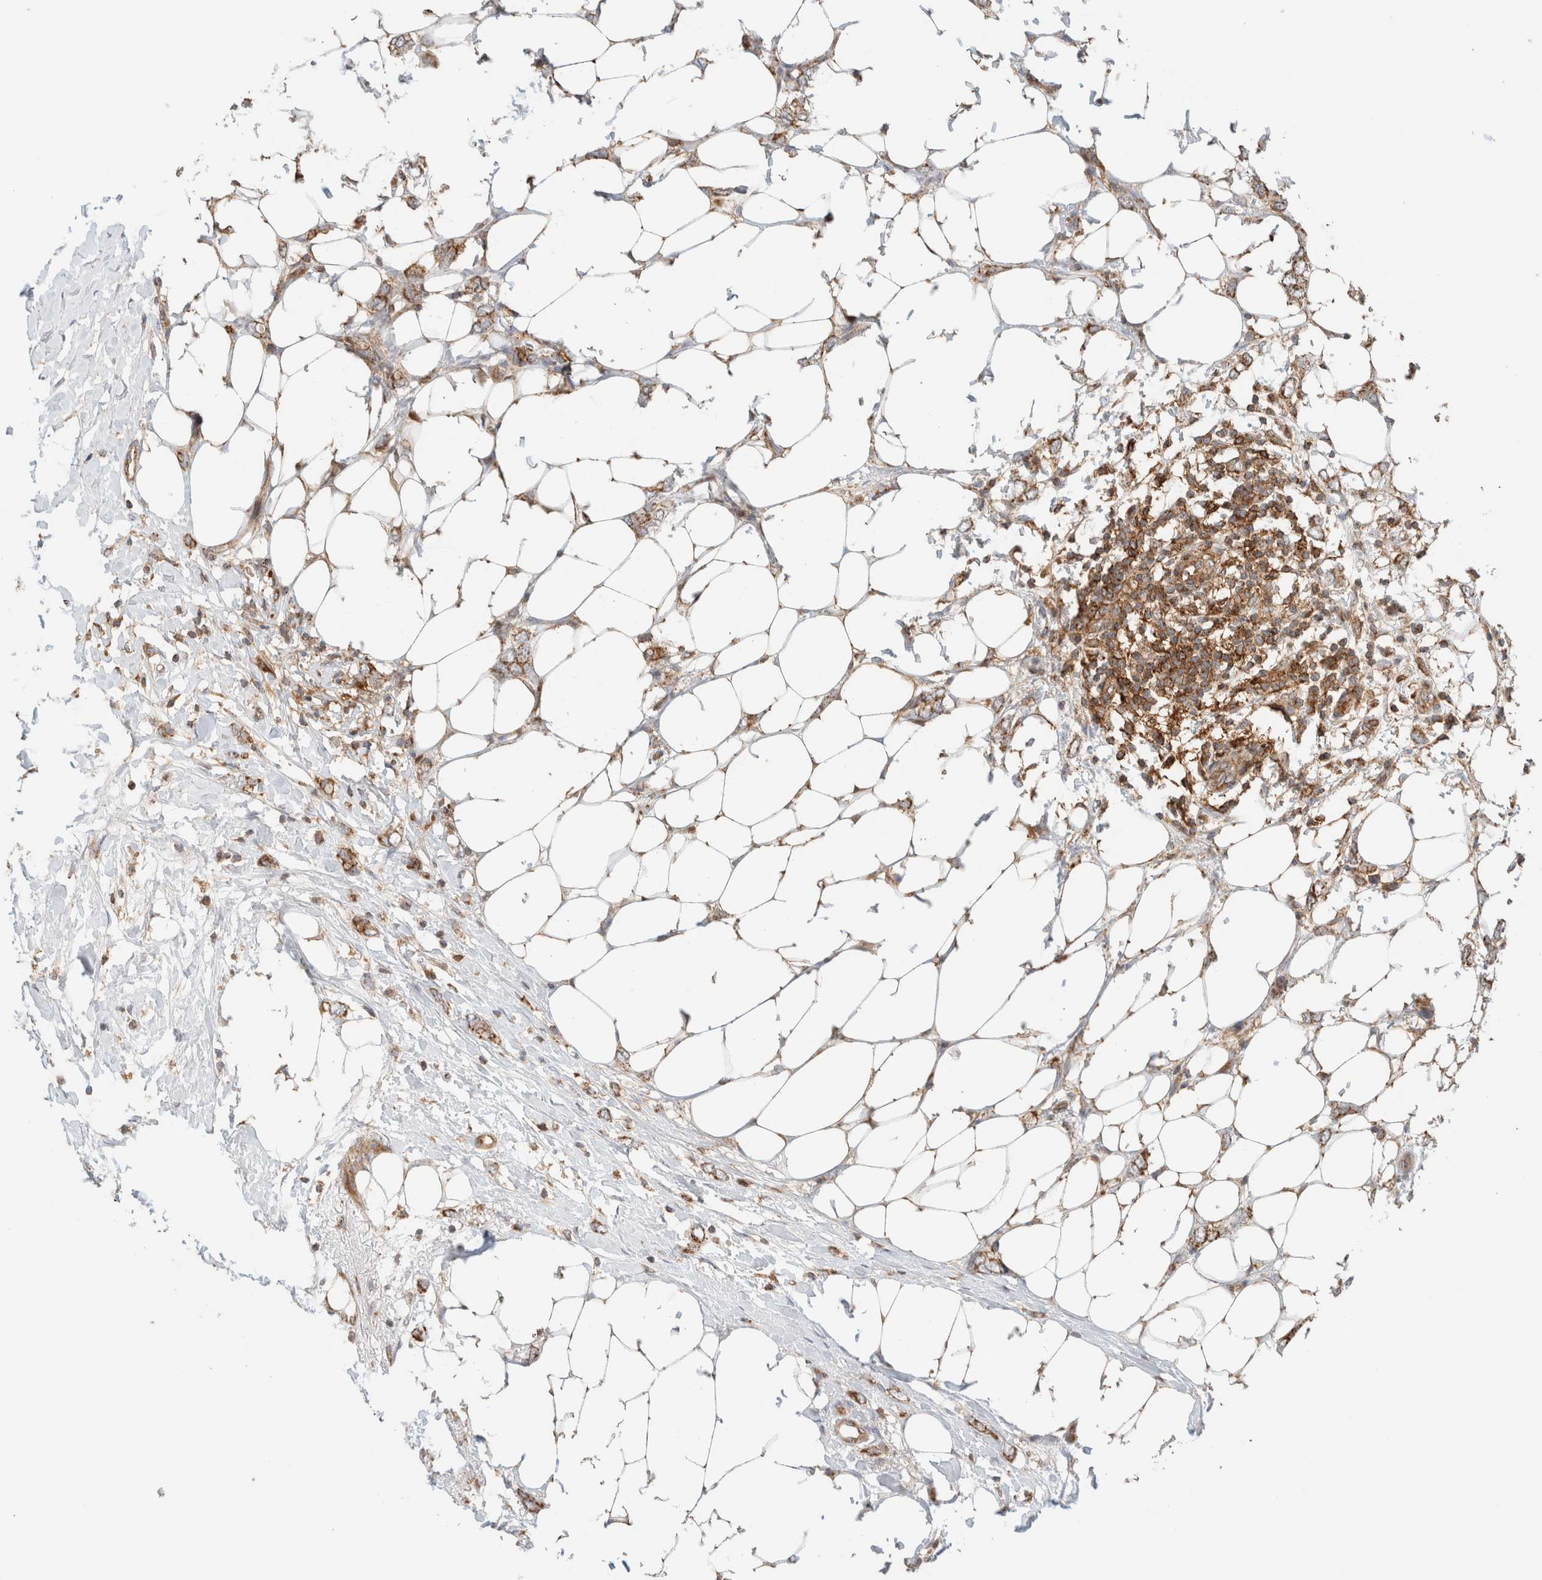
{"staining": {"intensity": "strong", "quantity": ">75%", "location": "cytoplasmic/membranous"}, "tissue": "breast cancer", "cell_type": "Tumor cells", "image_type": "cancer", "snomed": [{"axis": "morphology", "description": "Normal tissue, NOS"}, {"axis": "morphology", "description": "Lobular carcinoma"}, {"axis": "topography", "description": "Breast"}], "caption": "A brown stain labels strong cytoplasmic/membranous positivity of a protein in human lobular carcinoma (breast) tumor cells.", "gene": "MRM3", "patient": {"sex": "female", "age": 47}}